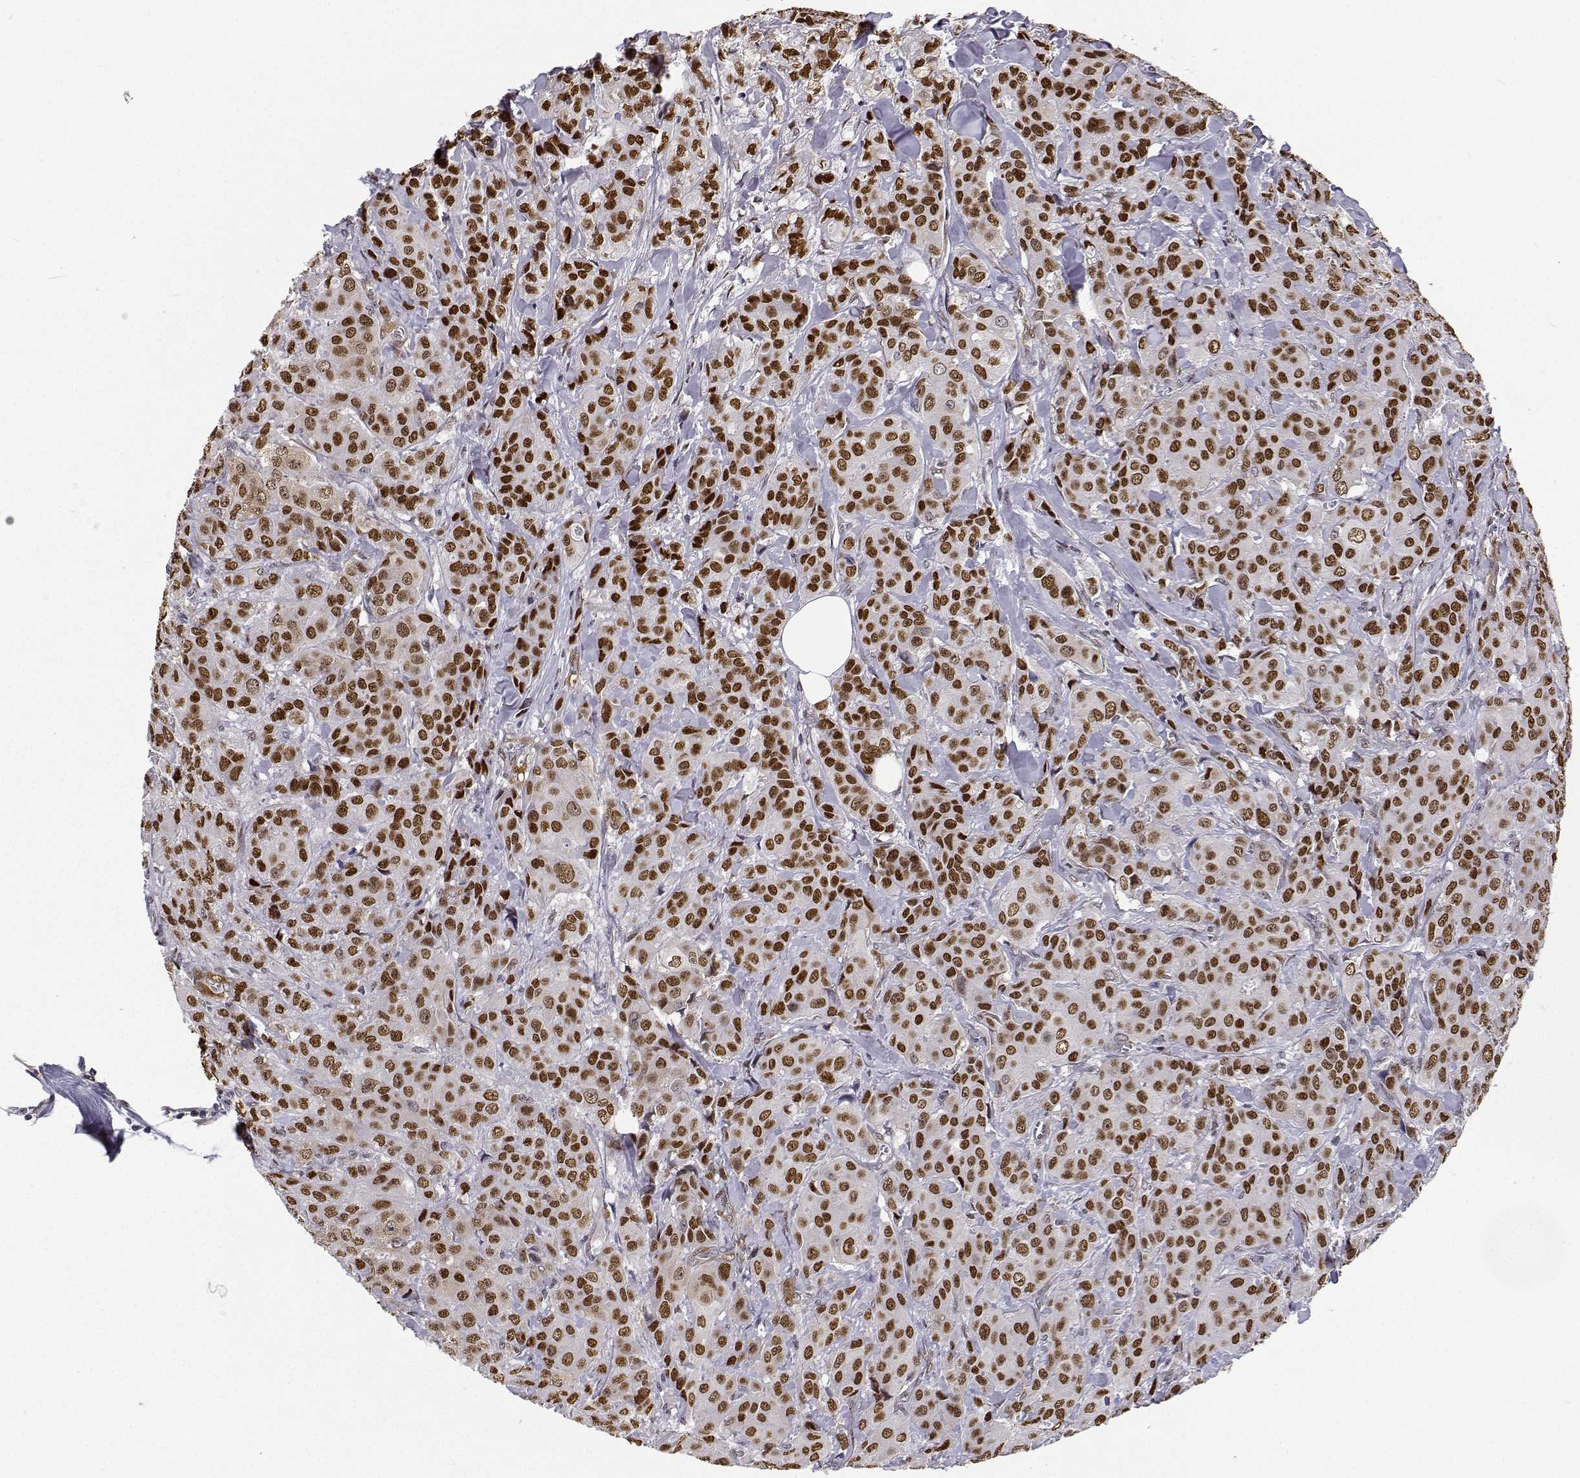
{"staining": {"intensity": "moderate", "quantity": ">75%", "location": "cytoplasmic/membranous,nuclear"}, "tissue": "breast cancer", "cell_type": "Tumor cells", "image_type": "cancer", "snomed": [{"axis": "morphology", "description": "Duct carcinoma"}, {"axis": "topography", "description": "Breast"}], "caption": "This is a micrograph of immunohistochemistry (IHC) staining of breast intraductal carcinoma, which shows moderate positivity in the cytoplasmic/membranous and nuclear of tumor cells.", "gene": "PHGDH", "patient": {"sex": "female", "age": 43}}